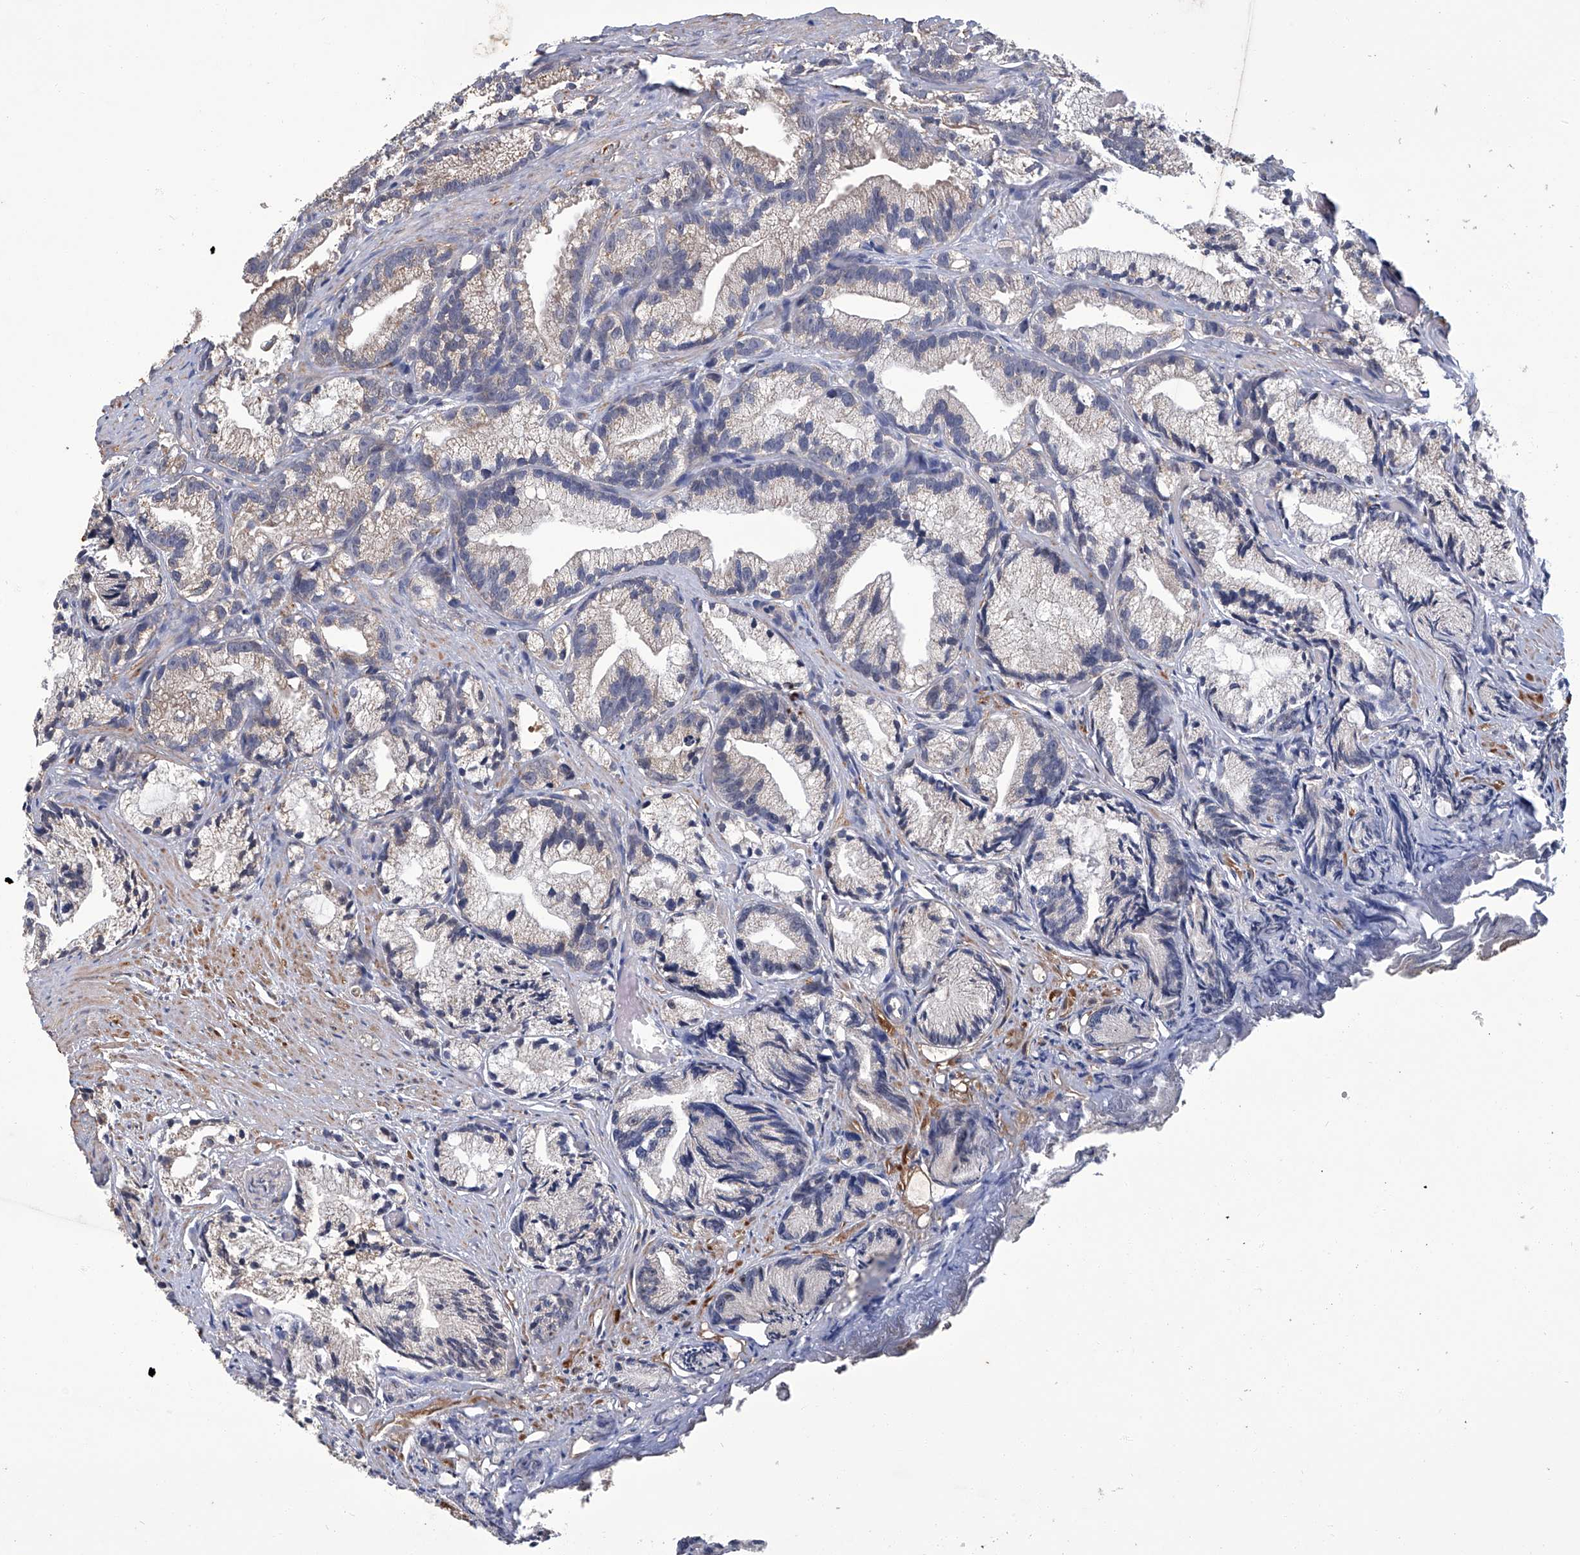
{"staining": {"intensity": "weak", "quantity": "<25%", "location": "cytoplasmic/membranous"}, "tissue": "prostate cancer", "cell_type": "Tumor cells", "image_type": "cancer", "snomed": [{"axis": "morphology", "description": "Adenocarcinoma, Low grade"}, {"axis": "topography", "description": "Prostate"}], "caption": "Tumor cells are negative for brown protein staining in prostate cancer.", "gene": "OAT", "patient": {"sex": "male", "age": 89}}